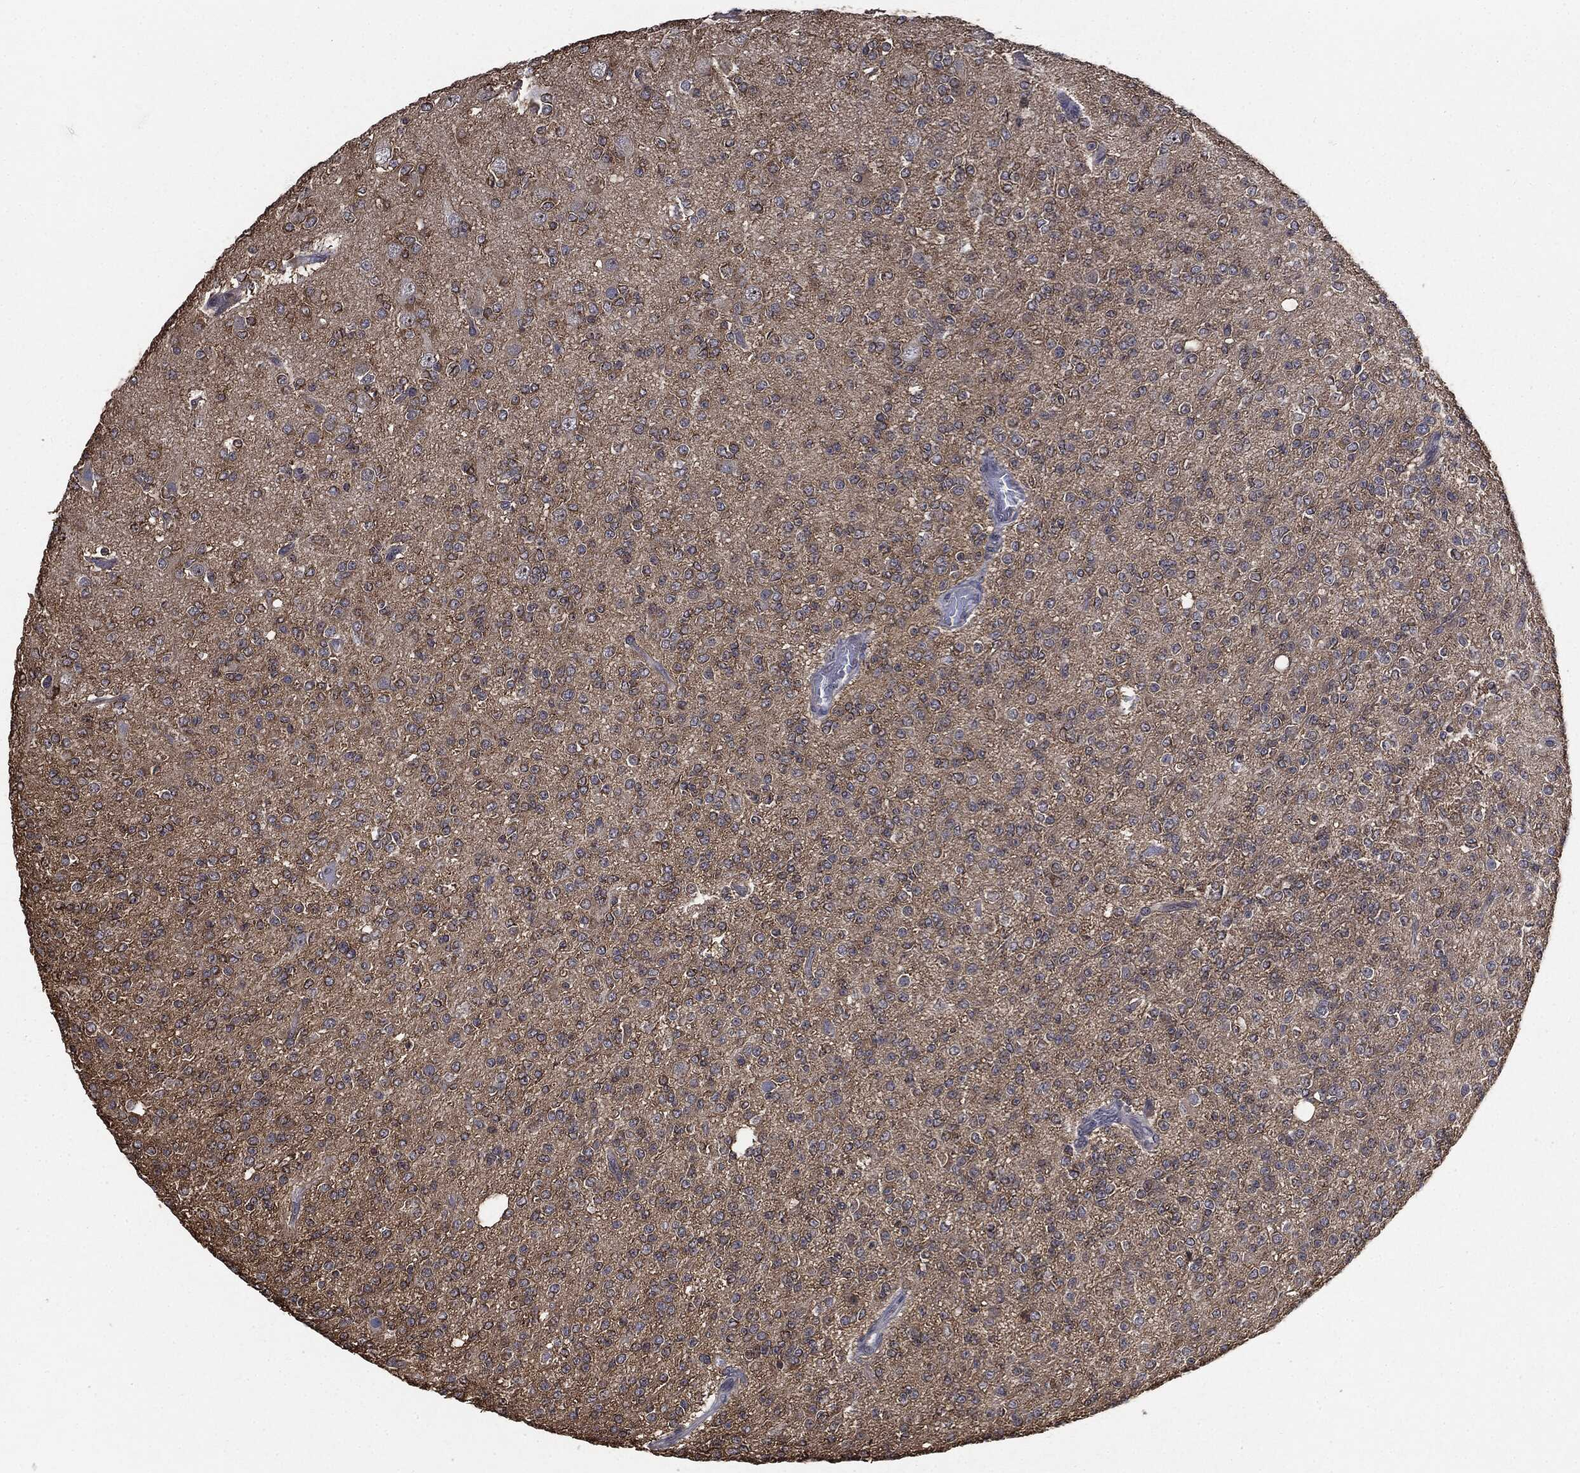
{"staining": {"intensity": "moderate", "quantity": "<25%", "location": "cytoplasmic/membranous"}, "tissue": "glioma", "cell_type": "Tumor cells", "image_type": "cancer", "snomed": [{"axis": "morphology", "description": "Glioma, malignant, Low grade"}, {"axis": "topography", "description": "Brain"}], "caption": "Brown immunohistochemical staining in human glioma demonstrates moderate cytoplasmic/membranous positivity in about <25% of tumor cells.", "gene": "TRMT1L", "patient": {"sex": "male", "age": 27}}